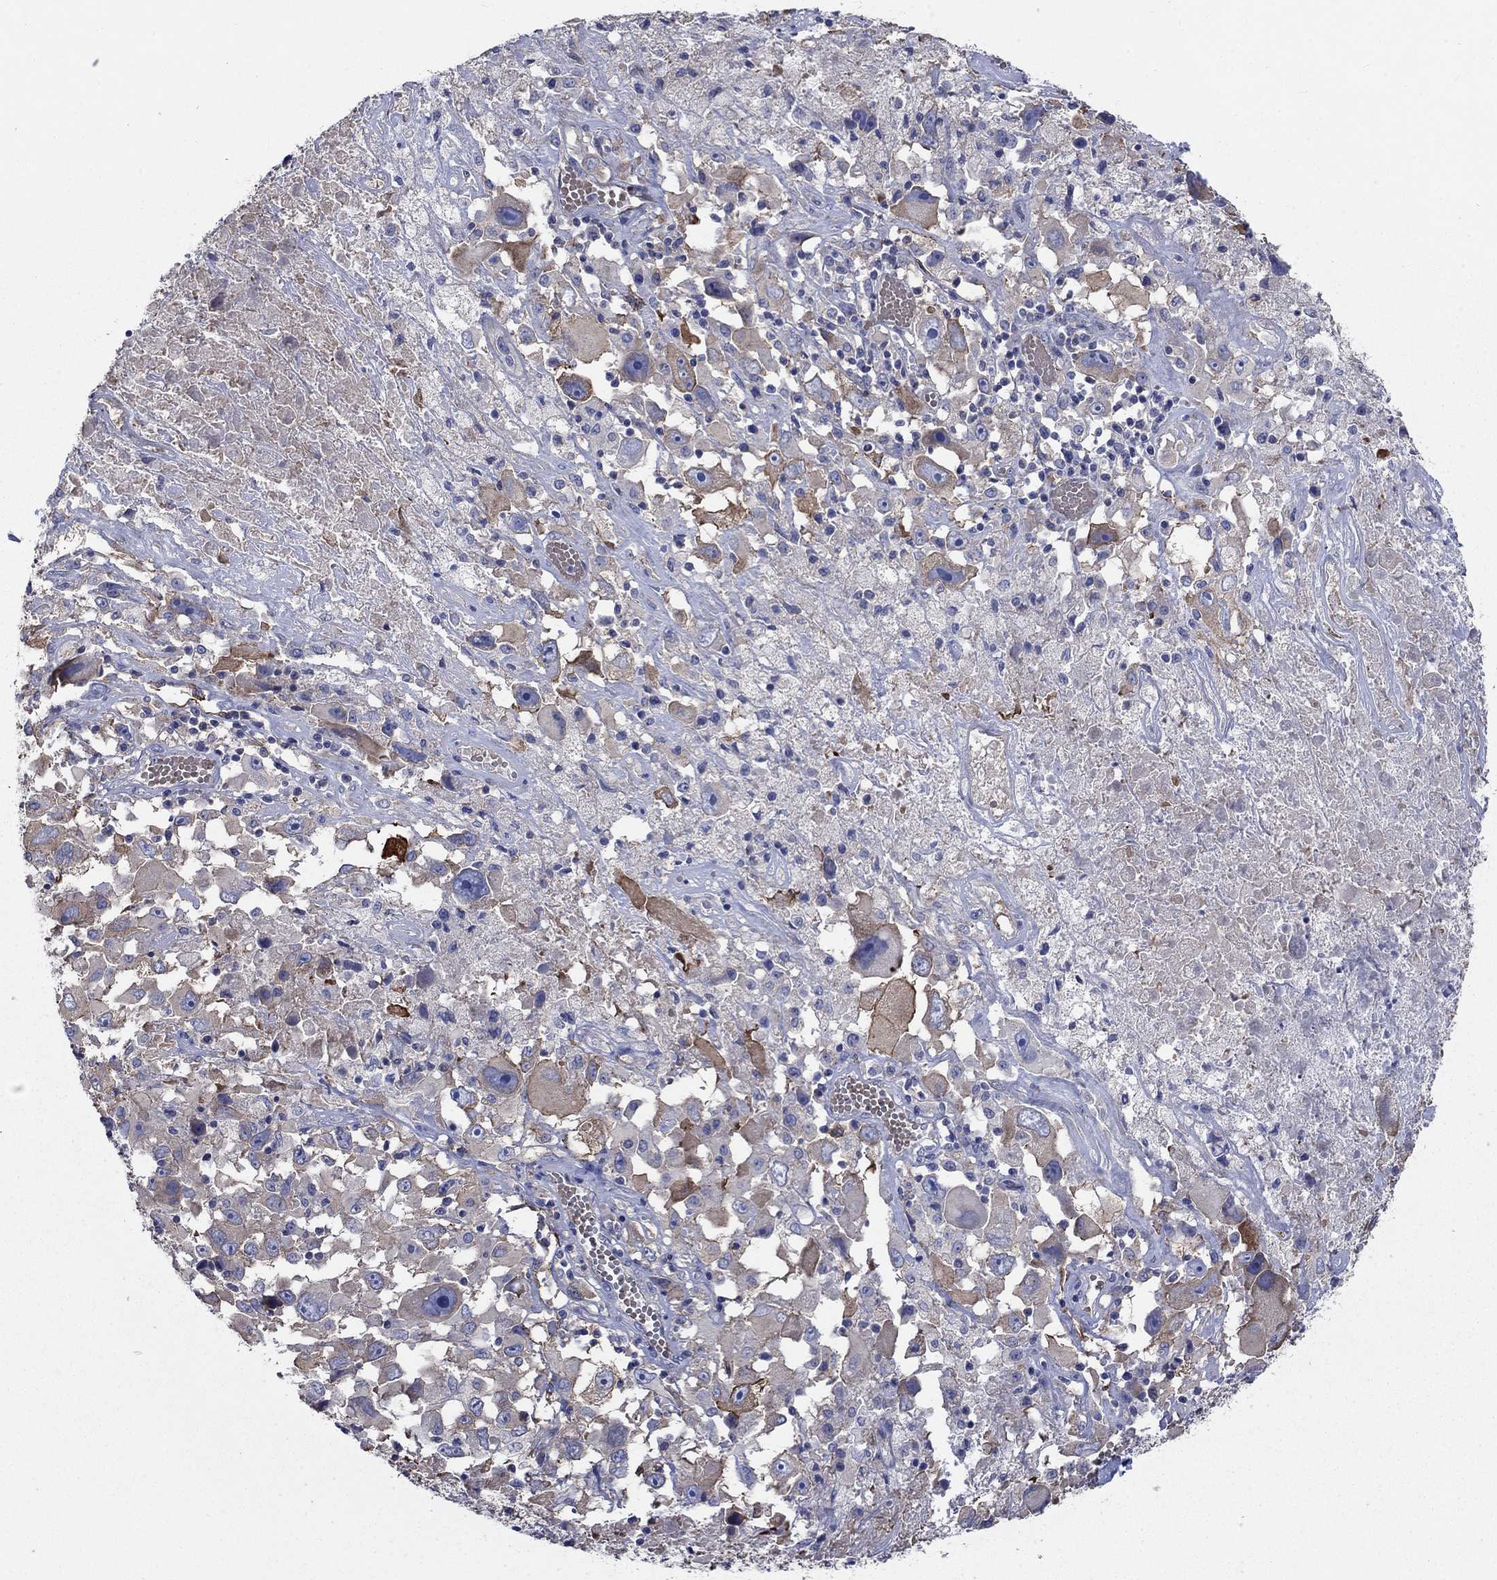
{"staining": {"intensity": "weak", "quantity": "25%-75%", "location": "cytoplasmic/membranous"}, "tissue": "melanoma", "cell_type": "Tumor cells", "image_type": "cancer", "snomed": [{"axis": "morphology", "description": "Malignant melanoma, Metastatic site"}, {"axis": "topography", "description": "Soft tissue"}], "caption": "A high-resolution histopathology image shows immunohistochemistry (IHC) staining of malignant melanoma (metastatic site), which demonstrates weak cytoplasmic/membranous expression in about 25%-75% of tumor cells.", "gene": "FLNC", "patient": {"sex": "male", "age": 50}}